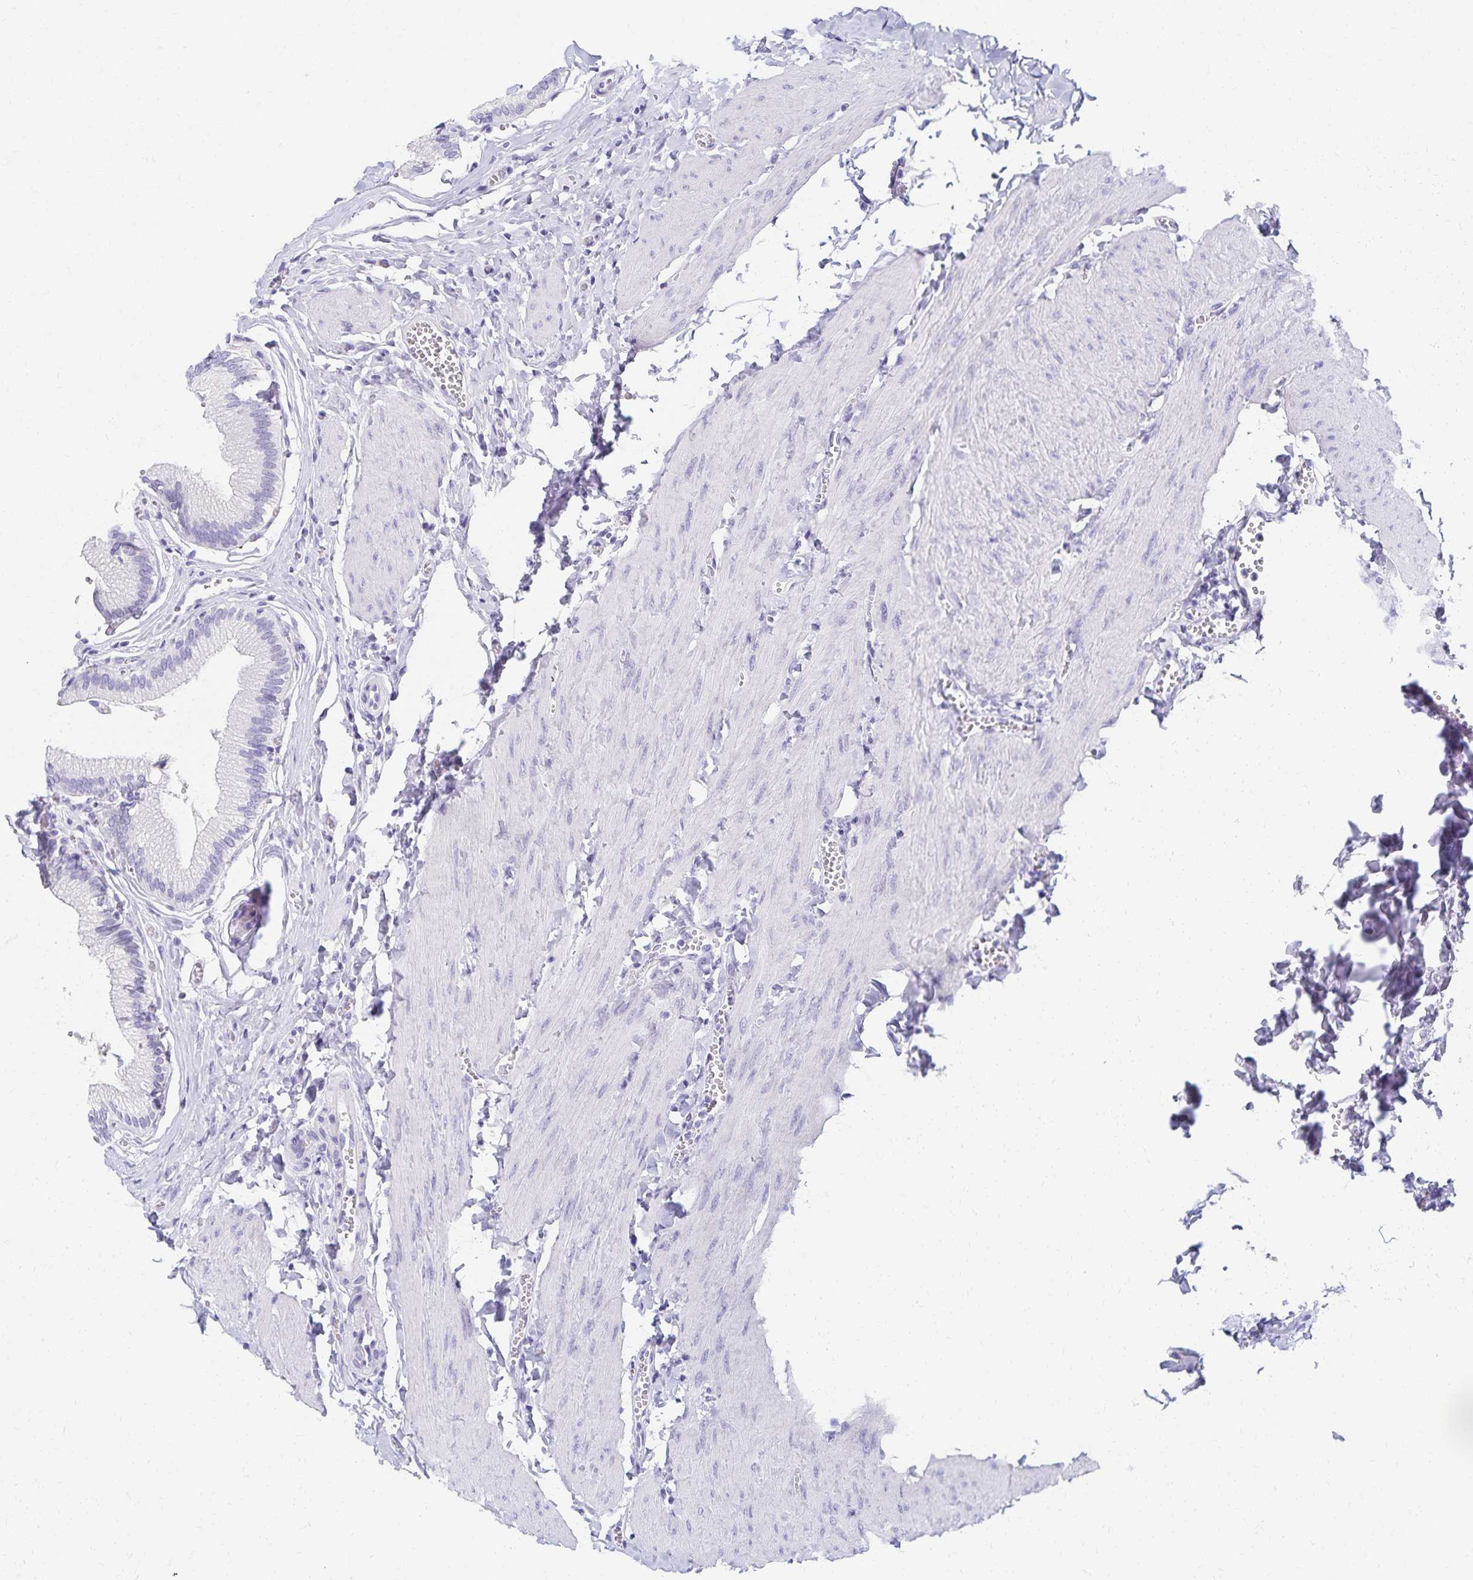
{"staining": {"intensity": "negative", "quantity": "none", "location": "none"}, "tissue": "gallbladder", "cell_type": "Glandular cells", "image_type": "normal", "snomed": [{"axis": "morphology", "description": "Normal tissue, NOS"}, {"axis": "topography", "description": "Gallbladder"}, {"axis": "topography", "description": "Peripheral nerve tissue"}], "caption": "Micrograph shows no significant protein positivity in glandular cells of benign gallbladder.", "gene": "C2orf50", "patient": {"sex": "male", "age": 17}}